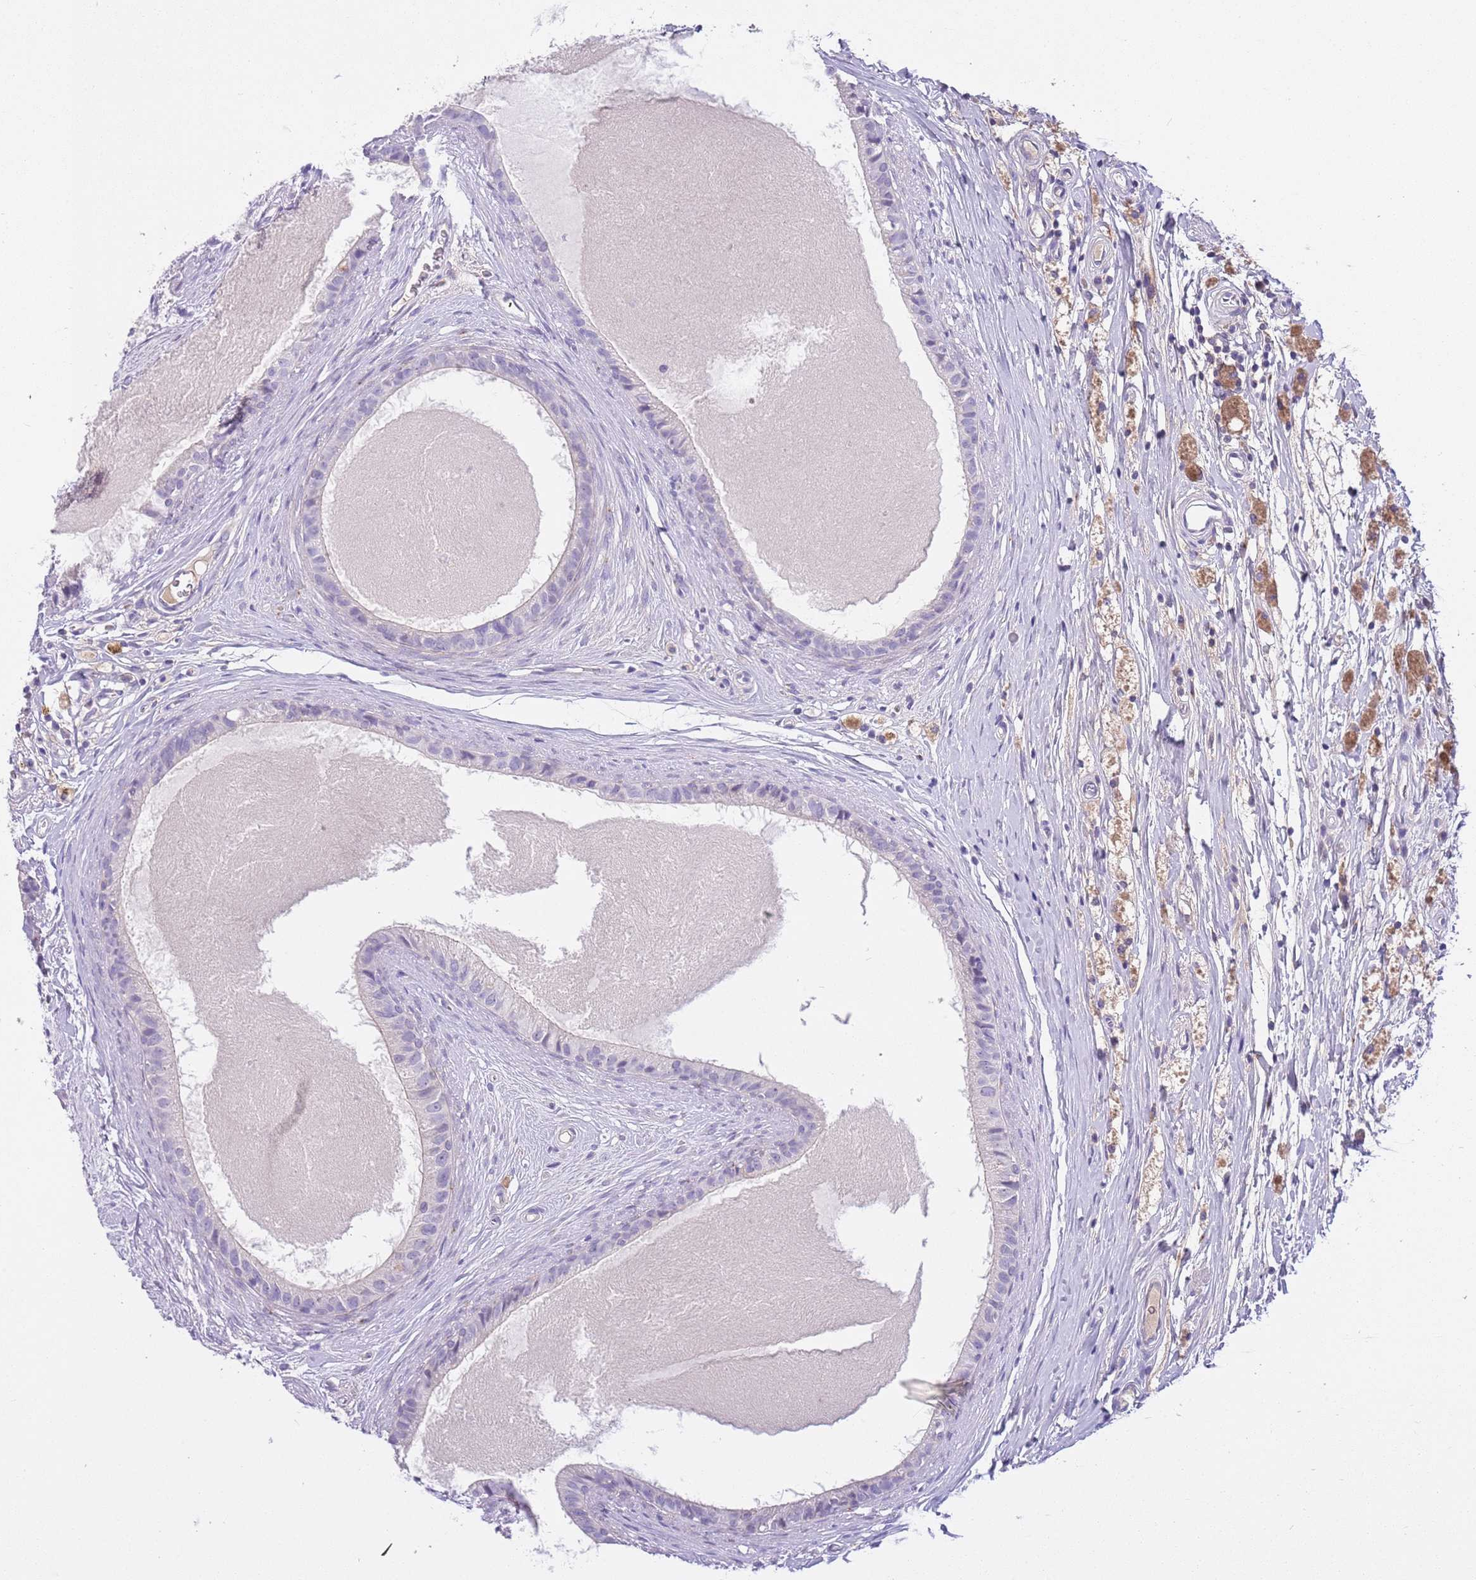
{"staining": {"intensity": "negative", "quantity": "none", "location": "none"}, "tissue": "epididymis", "cell_type": "Glandular cells", "image_type": "normal", "snomed": [{"axis": "morphology", "description": "Normal tissue, NOS"}, {"axis": "topography", "description": "Epididymis"}], "caption": "This is a micrograph of immunohistochemistry (IHC) staining of normal epididymis, which shows no staining in glandular cells. Nuclei are stained in blue.", "gene": "CFAP73", "patient": {"sex": "male", "age": 80}}